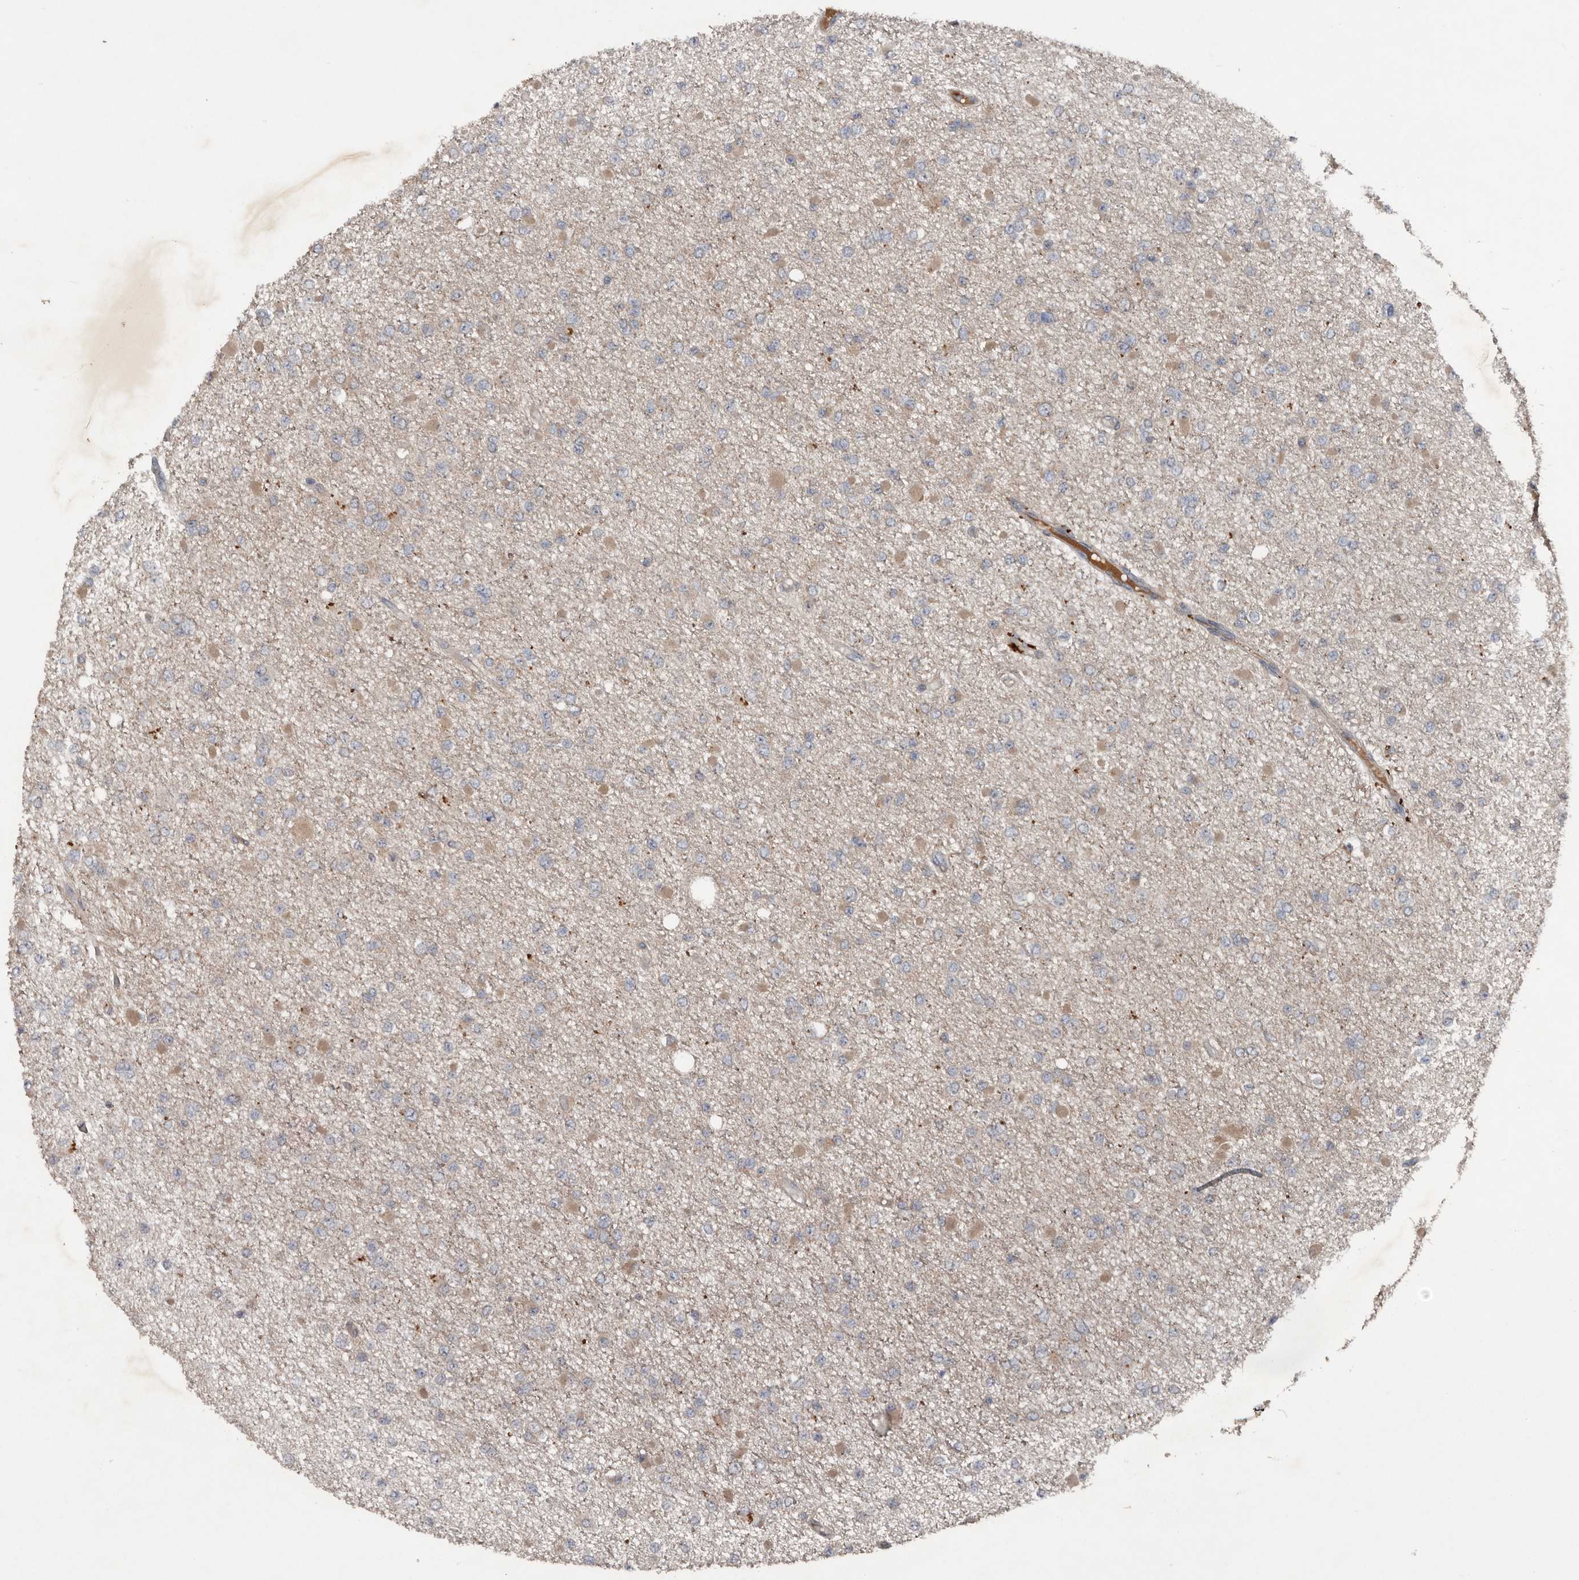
{"staining": {"intensity": "weak", "quantity": "25%-75%", "location": "cytoplasmic/membranous"}, "tissue": "glioma", "cell_type": "Tumor cells", "image_type": "cancer", "snomed": [{"axis": "morphology", "description": "Glioma, malignant, Low grade"}, {"axis": "topography", "description": "Brain"}], "caption": "Glioma stained with a brown dye shows weak cytoplasmic/membranous positive staining in about 25%-75% of tumor cells.", "gene": "DNAJB4", "patient": {"sex": "female", "age": 22}}